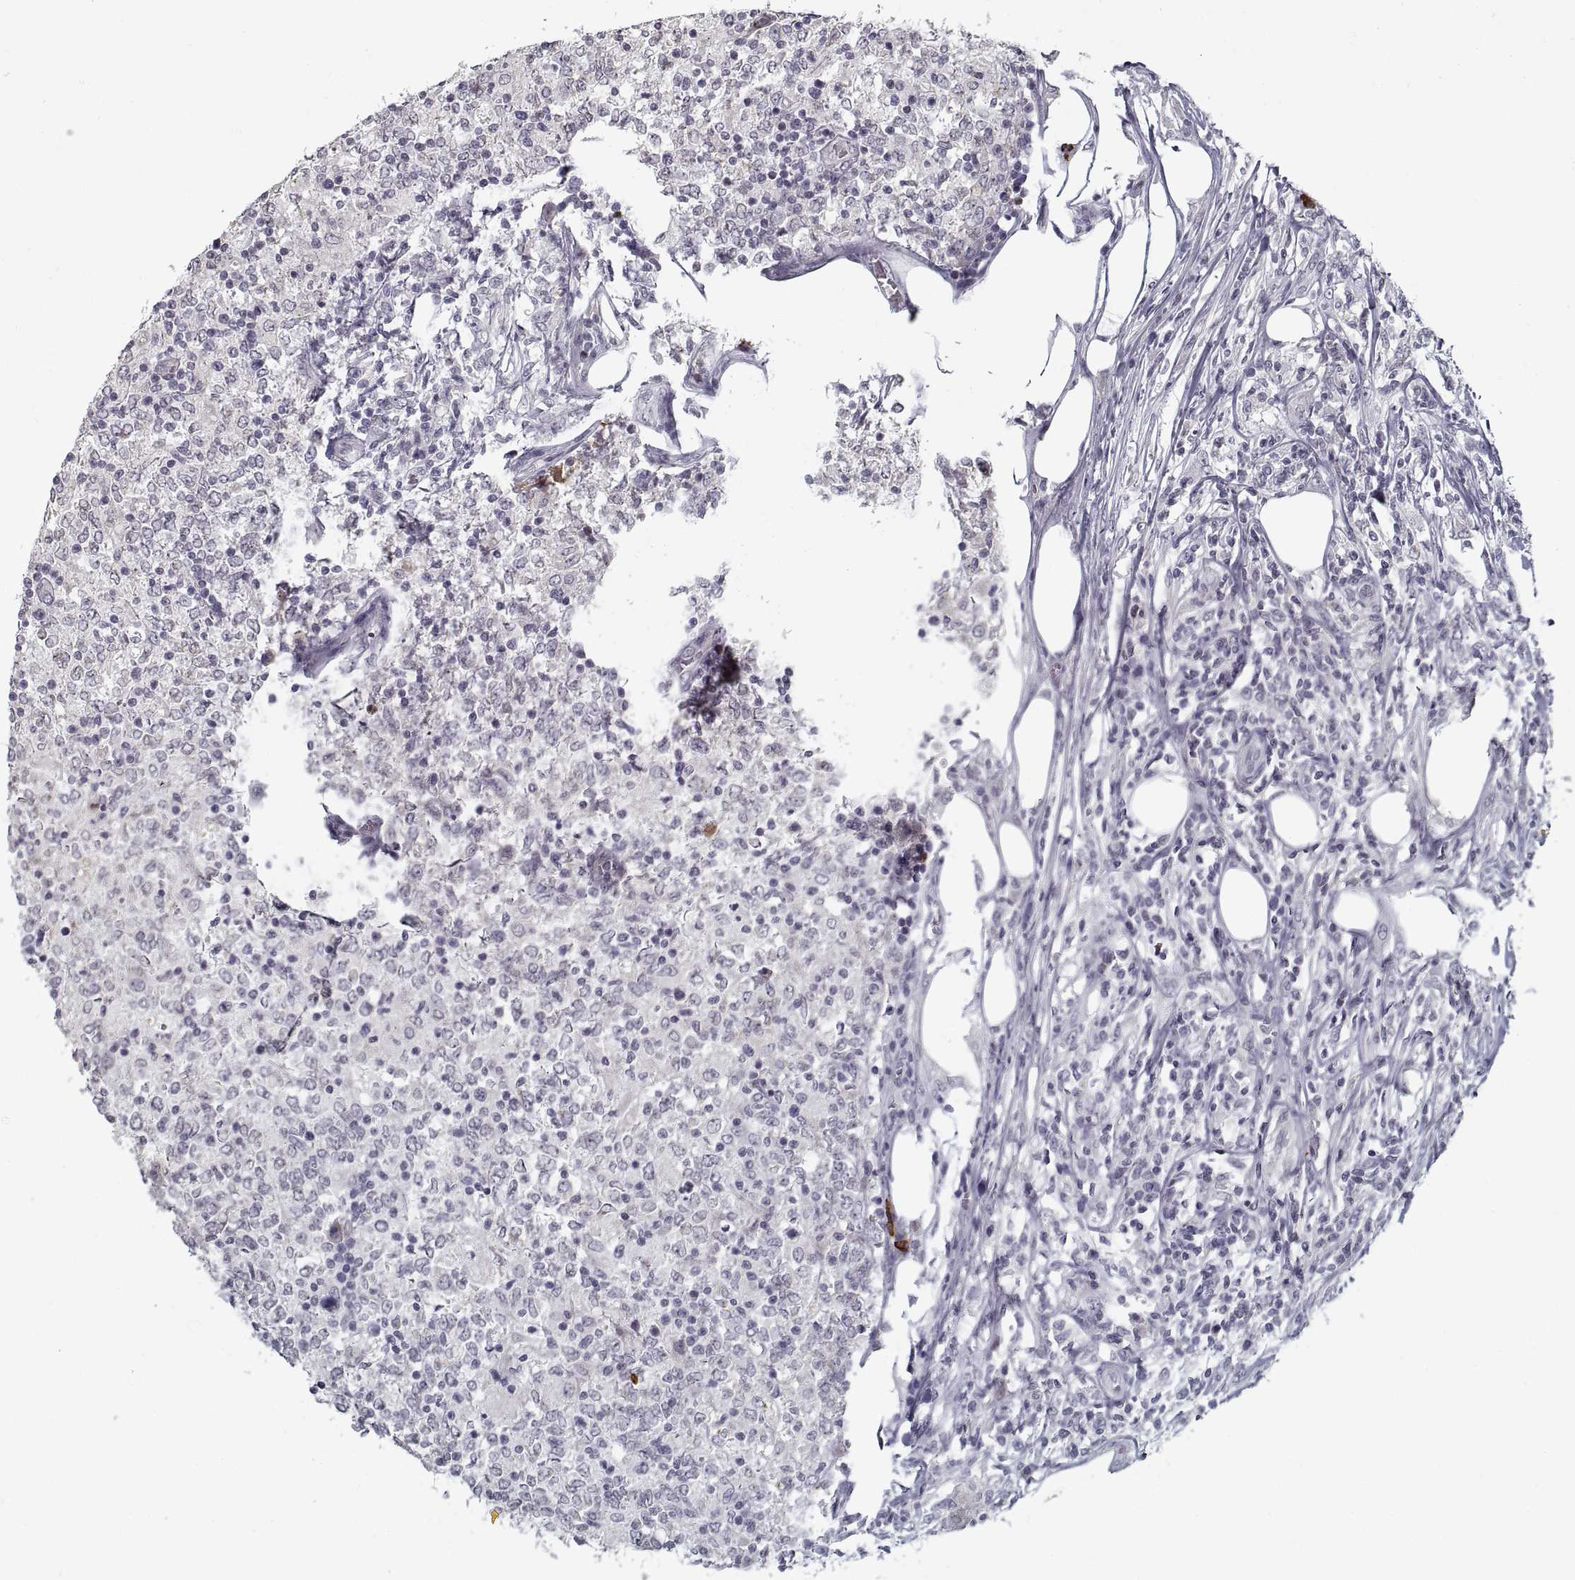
{"staining": {"intensity": "negative", "quantity": "none", "location": "none"}, "tissue": "lymphoma", "cell_type": "Tumor cells", "image_type": "cancer", "snomed": [{"axis": "morphology", "description": "Malignant lymphoma, non-Hodgkin's type, High grade"}, {"axis": "topography", "description": "Lymph node"}], "caption": "High-grade malignant lymphoma, non-Hodgkin's type was stained to show a protein in brown. There is no significant positivity in tumor cells. (DAB (3,3'-diaminobenzidine) immunohistochemistry, high magnification).", "gene": "GAD2", "patient": {"sex": "female", "age": 84}}